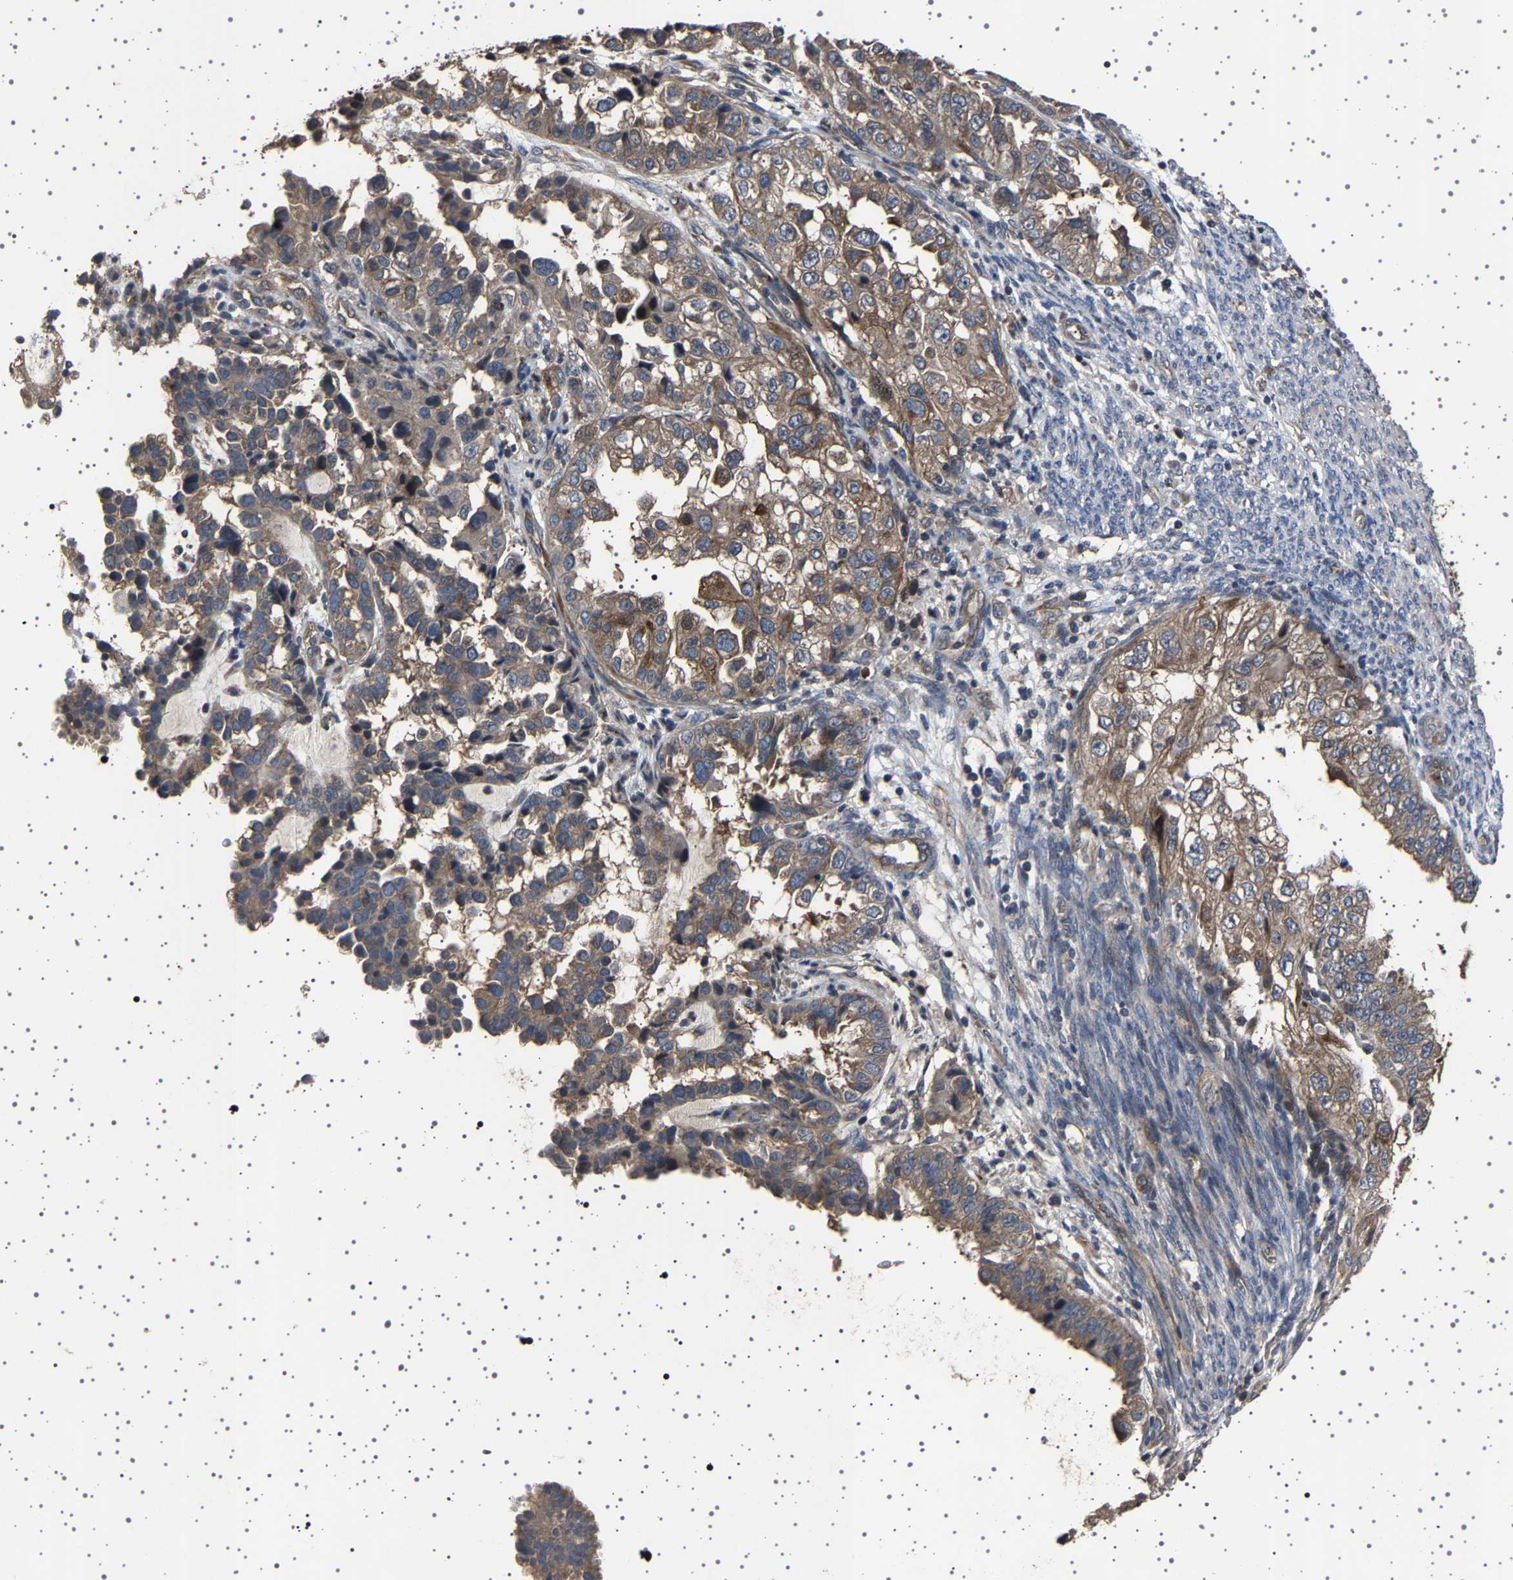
{"staining": {"intensity": "moderate", "quantity": ">75%", "location": "cytoplasmic/membranous"}, "tissue": "endometrial cancer", "cell_type": "Tumor cells", "image_type": "cancer", "snomed": [{"axis": "morphology", "description": "Adenocarcinoma, NOS"}, {"axis": "topography", "description": "Endometrium"}], "caption": "IHC staining of endometrial adenocarcinoma, which demonstrates medium levels of moderate cytoplasmic/membranous expression in about >75% of tumor cells indicating moderate cytoplasmic/membranous protein positivity. The staining was performed using DAB (3,3'-diaminobenzidine) (brown) for protein detection and nuclei were counterstained in hematoxylin (blue).", "gene": "NCKAP1", "patient": {"sex": "female", "age": 85}}